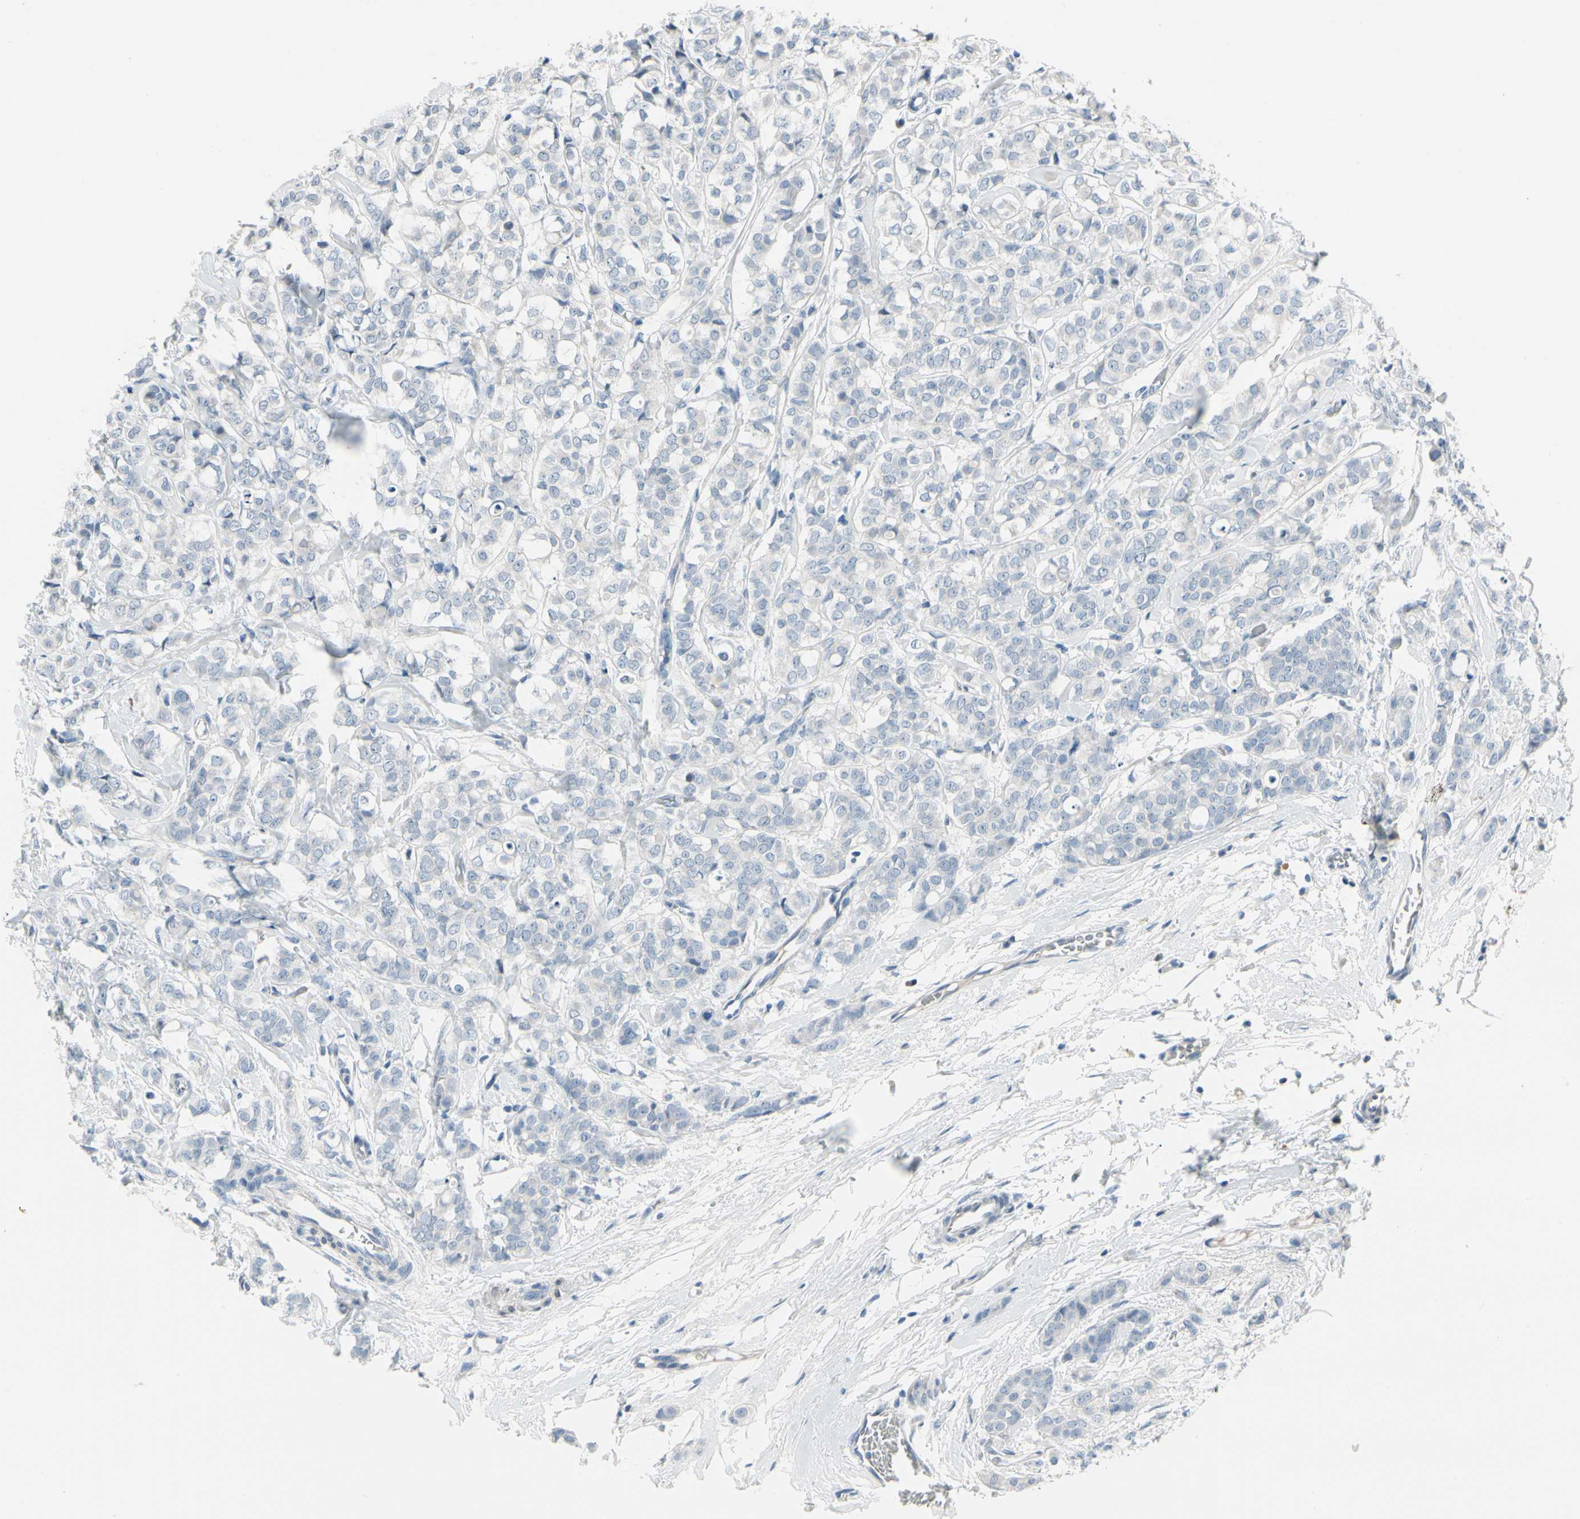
{"staining": {"intensity": "negative", "quantity": "none", "location": "none"}, "tissue": "breast cancer", "cell_type": "Tumor cells", "image_type": "cancer", "snomed": [{"axis": "morphology", "description": "Lobular carcinoma"}, {"axis": "topography", "description": "Breast"}], "caption": "DAB (3,3'-diaminobenzidine) immunohistochemical staining of human breast lobular carcinoma exhibits no significant positivity in tumor cells. (Stains: DAB (3,3'-diaminobenzidine) immunohistochemistry with hematoxylin counter stain, Microscopy: brightfield microscopy at high magnification).", "gene": "PGR", "patient": {"sex": "female", "age": 60}}